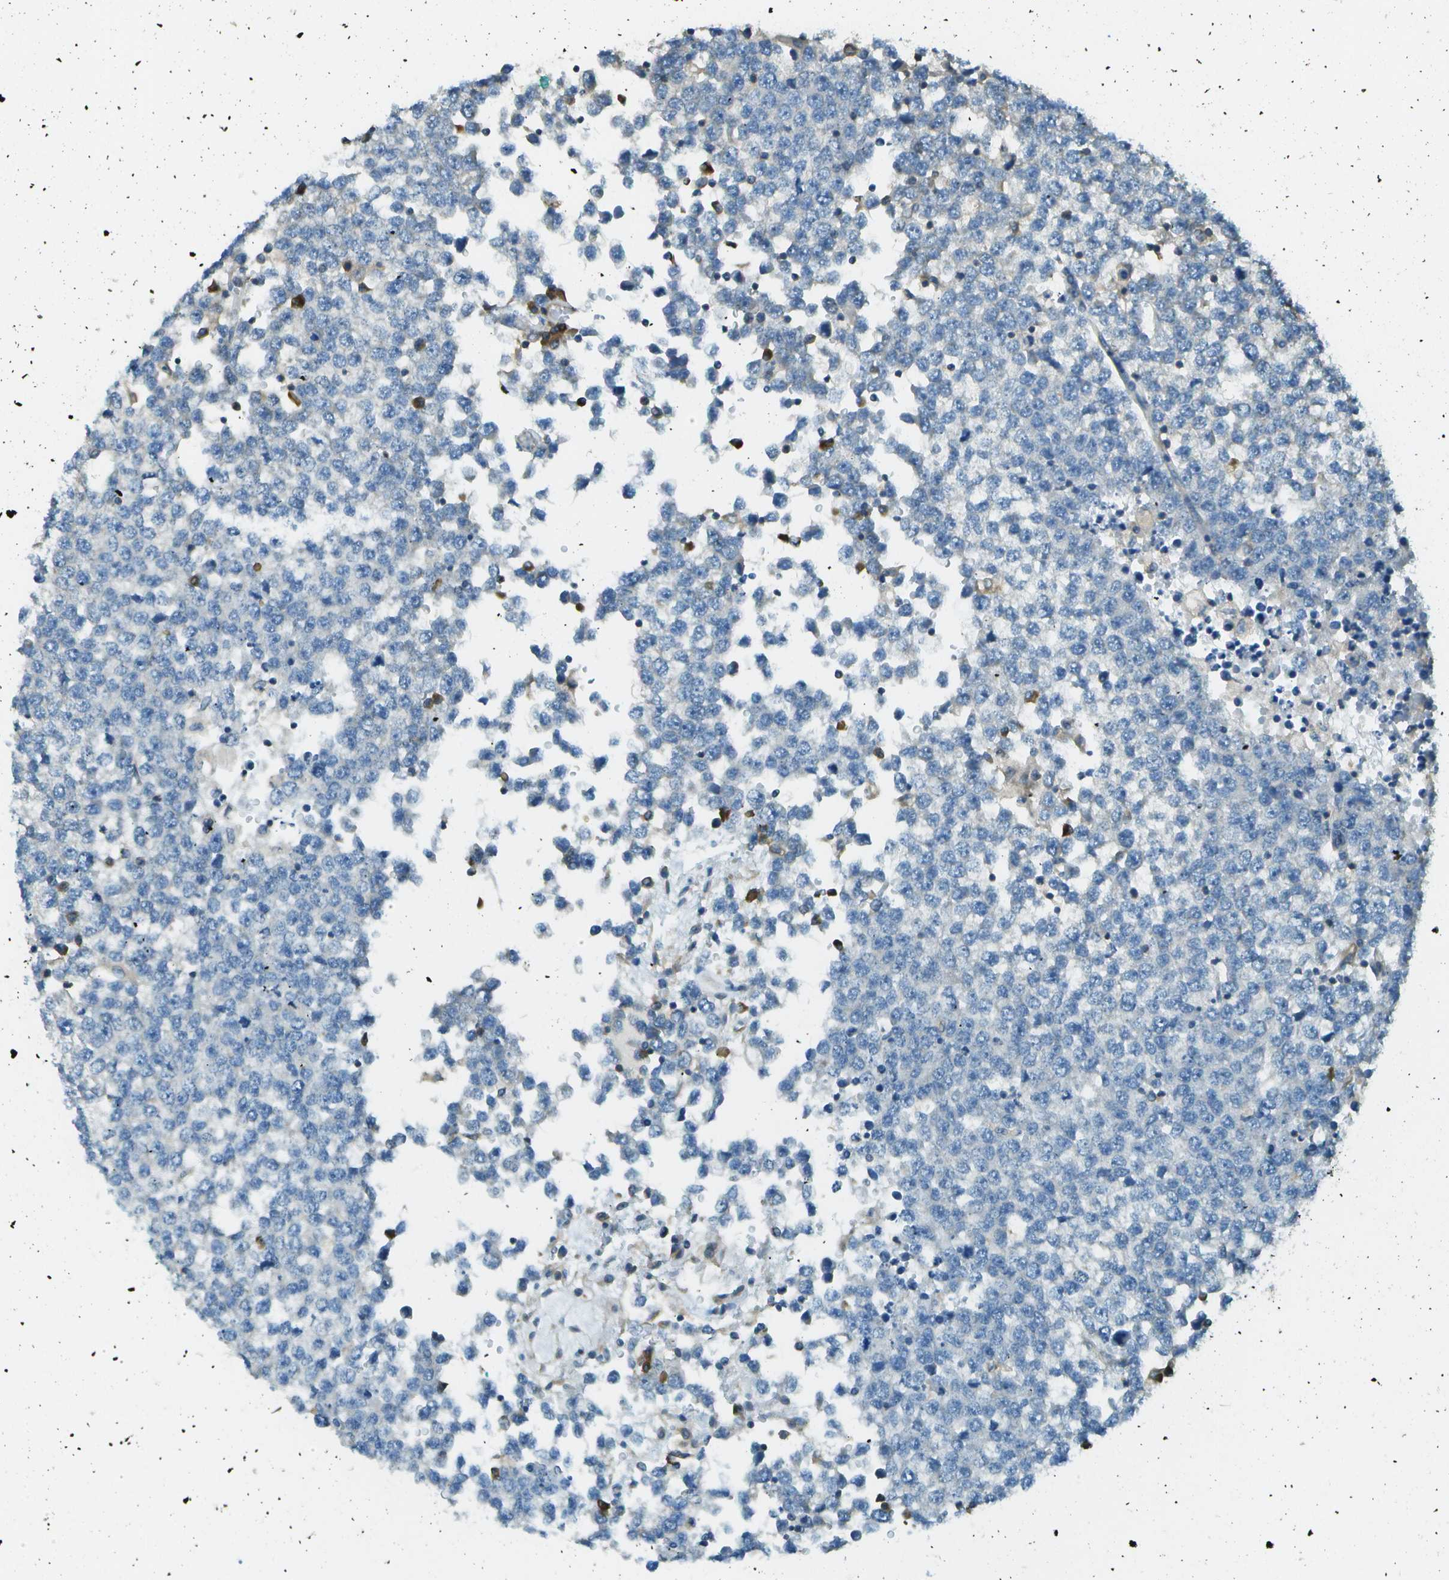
{"staining": {"intensity": "weak", "quantity": "<25%", "location": "cytoplasmic/membranous"}, "tissue": "testis cancer", "cell_type": "Tumor cells", "image_type": "cancer", "snomed": [{"axis": "morphology", "description": "Seminoma, NOS"}, {"axis": "topography", "description": "Testis"}], "caption": "Immunohistochemical staining of testis seminoma displays no significant expression in tumor cells.", "gene": "DNAJB11", "patient": {"sex": "male", "age": 65}}